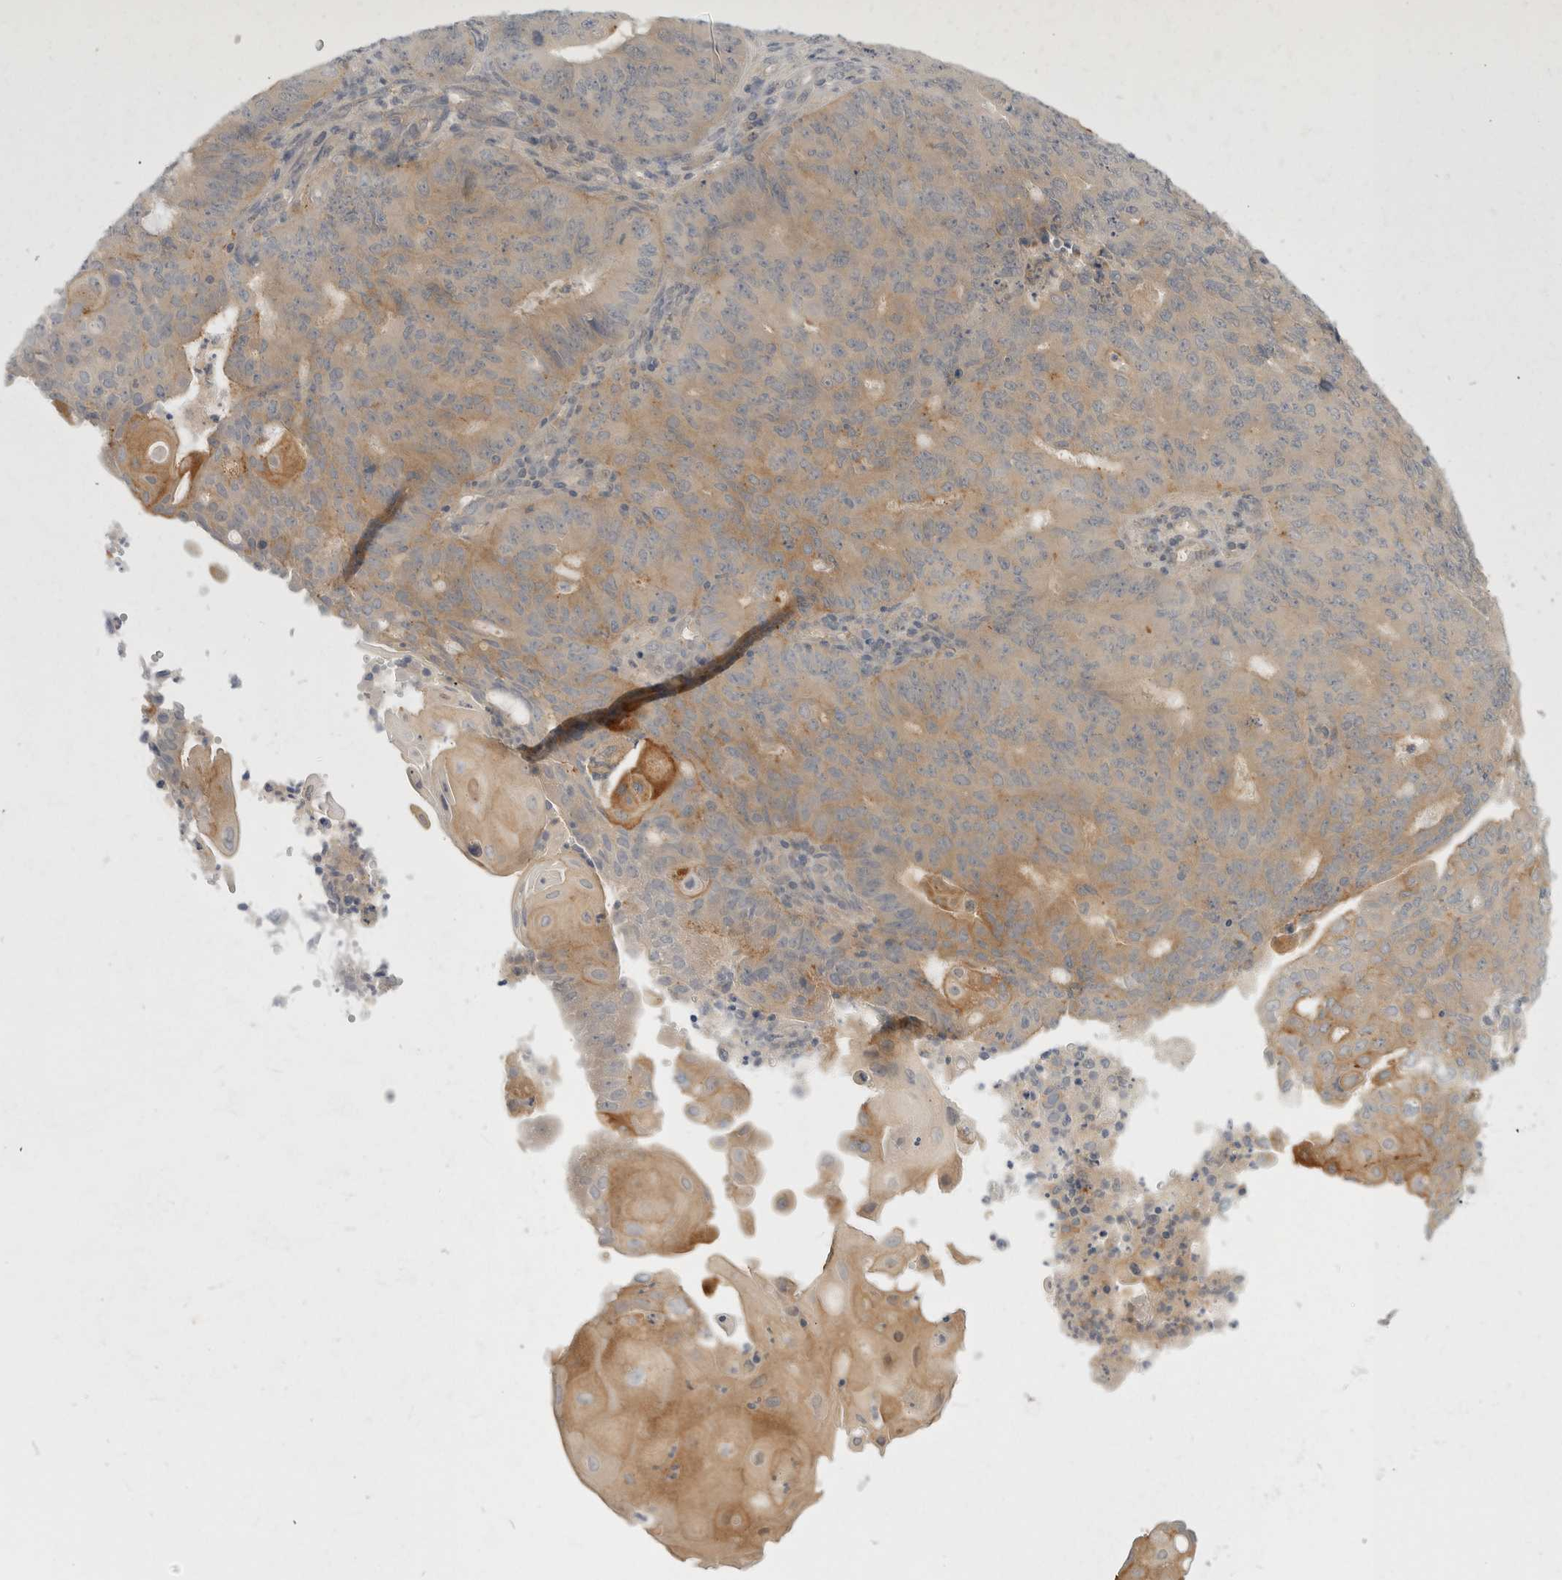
{"staining": {"intensity": "moderate", "quantity": "<25%", "location": "cytoplasmic/membranous"}, "tissue": "endometrial cancer", "cell_type": "Tumor cells", "image_type": "cancer", "snomed": [{"axis": "morphology", "description": "Adenocarcinoma, NOS"}, {"axis": "topography", "description": "Endometrium"}], "caption": "Tumor cells display moderate cytoplasmic/membranous positivity in approximately <25% of cells in adenocarcinoma (endometrial).", "gene": "TOM1L2", "patient": {"sex": "female", "age": 32}}